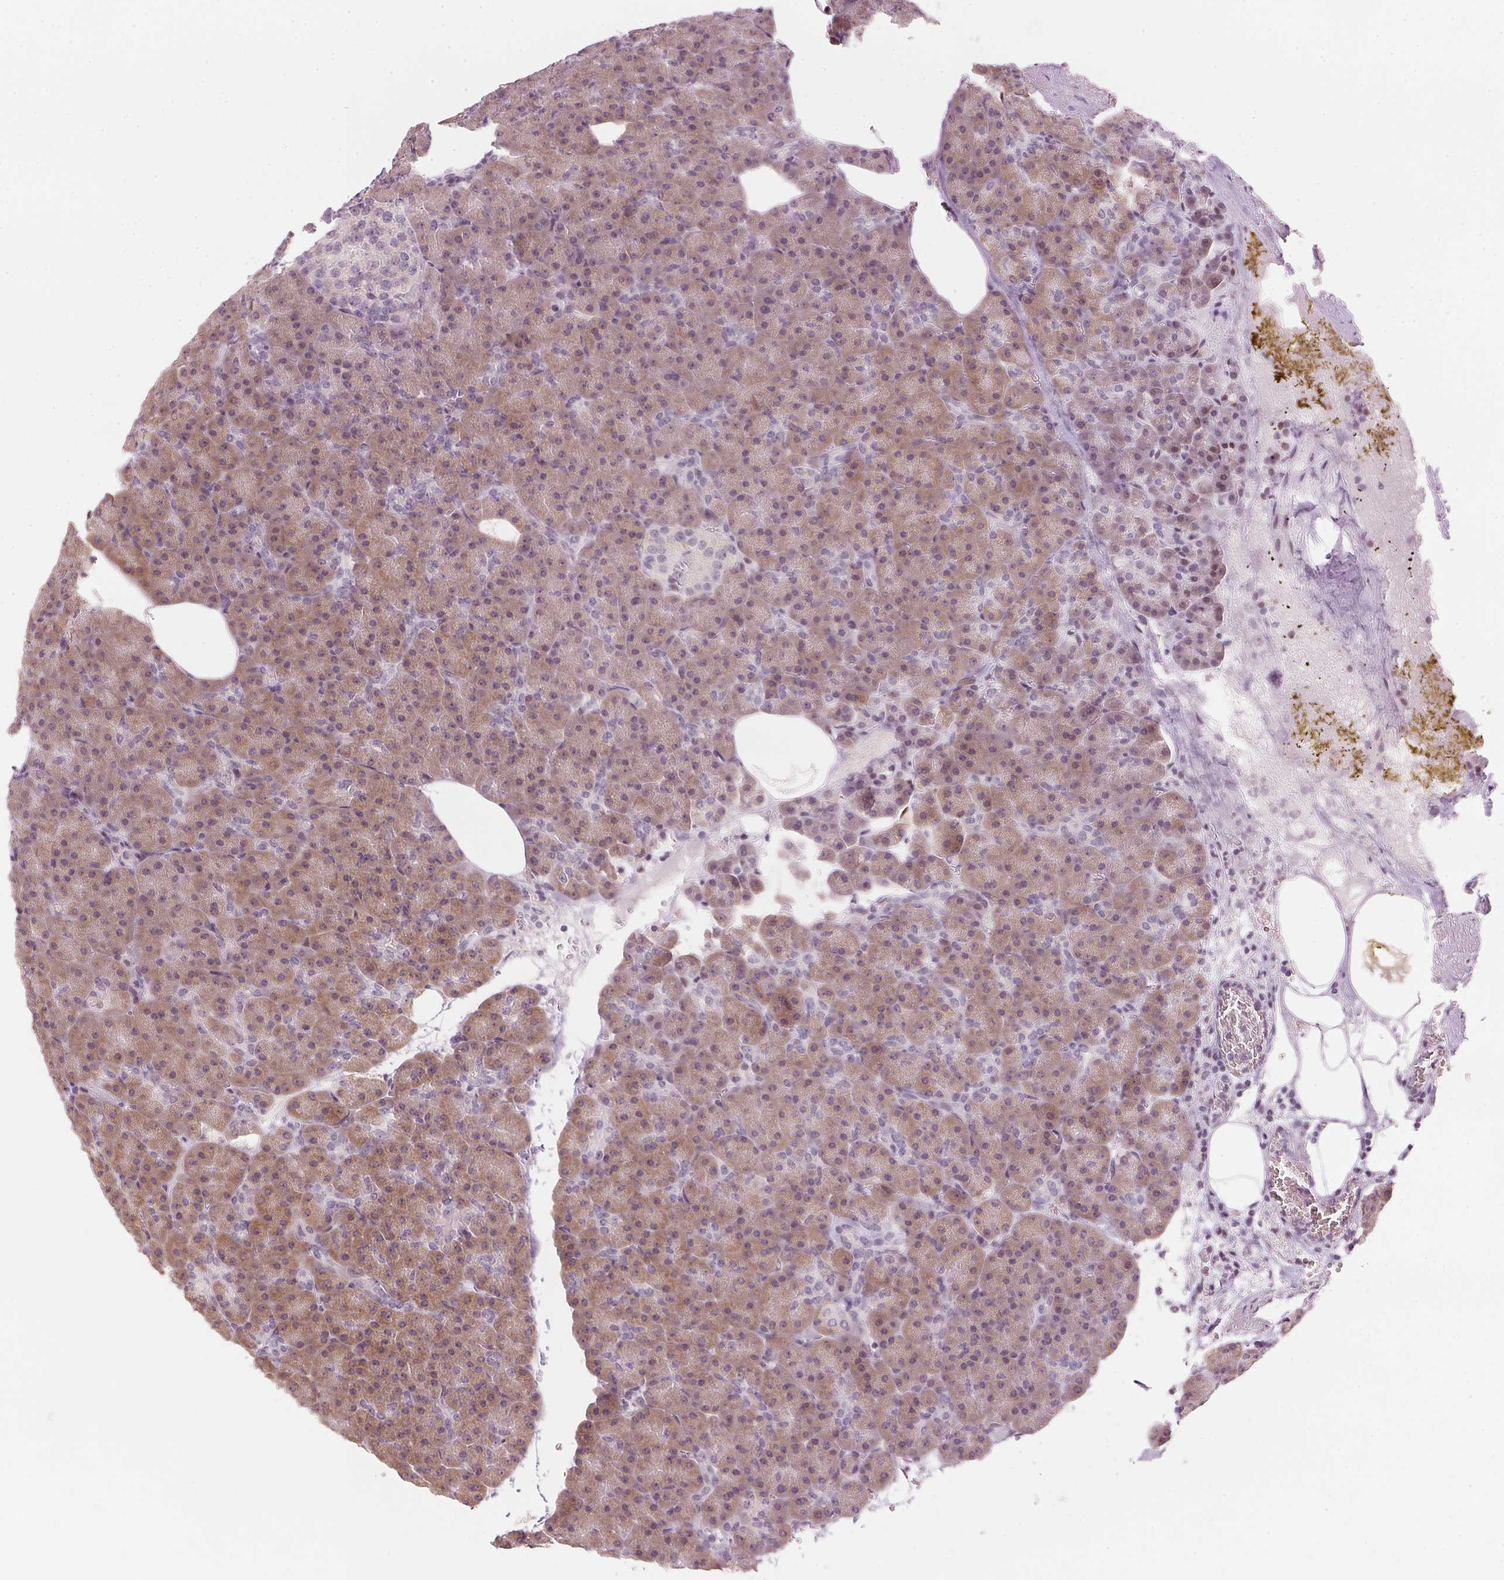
{"staining": {"intensity": "weak", "quantity": ">75%", "location": "cytoplasmic/membranous"}, "tissue": "pancreas", "cell_type": "Exocrine glandular cells", "image_type": "normal", "snomed": [{"axis": "morphology", "description": "Normal tissue, NOS"}, {"axis": "topography", "description": "Pancreas"}], "caption": "Protein analysis of unremarkable pancreas shows weak cytoplasmic/membranous expression in approximately >75% of exocrine glandular cells. The staining is performed using DAB (3,3'-diaminobenzidine) brown chromogen to label protein expression. The nuclei are counter-stained blue using hematoxylin.", "gene": "SFRP4", "patient": {"sex": "female", "age": 74}}